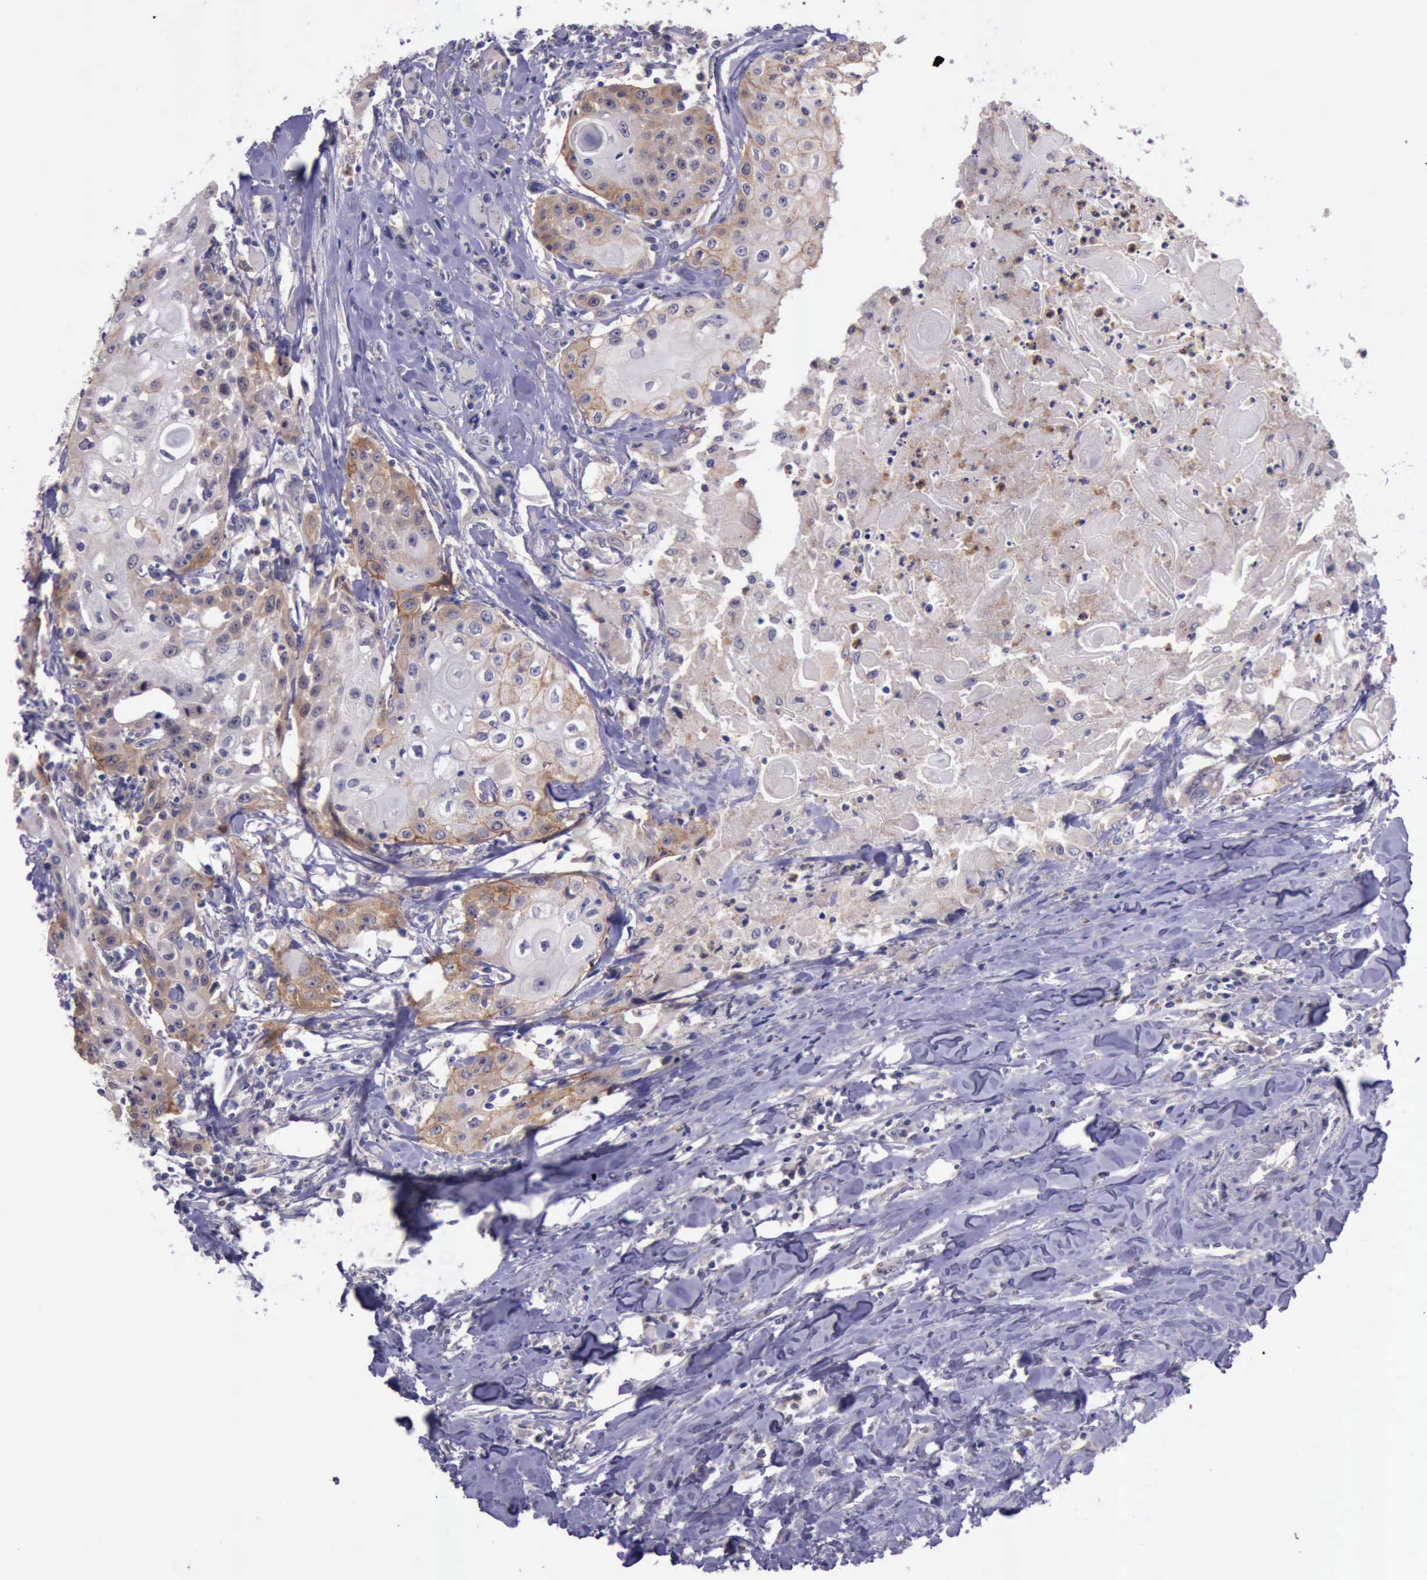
{"staining": {"intensity": "moderate", "quantity": "25%-75%", "location": "cytoplasmic/membranous"}, "tissue": "head and neck cancer", "cell_type": "Tumor cells", "image_type": "cancer", "snomed": [{"axis": "morphology", "description": "Squamous cell carcinoma, NOS"}, {"axis": "topography", "description": "Oral tissue"}, {"axis": "topography", "description": "Head-Neck"}], "caption": "An image of human head and neck squamous cell carcinoma stained for a protein reveals moderate cytoplasmic/membranous brown staining in tumor cells.", "gene": "PLEK2", "patient": {"sex": "female", "age": 82}}